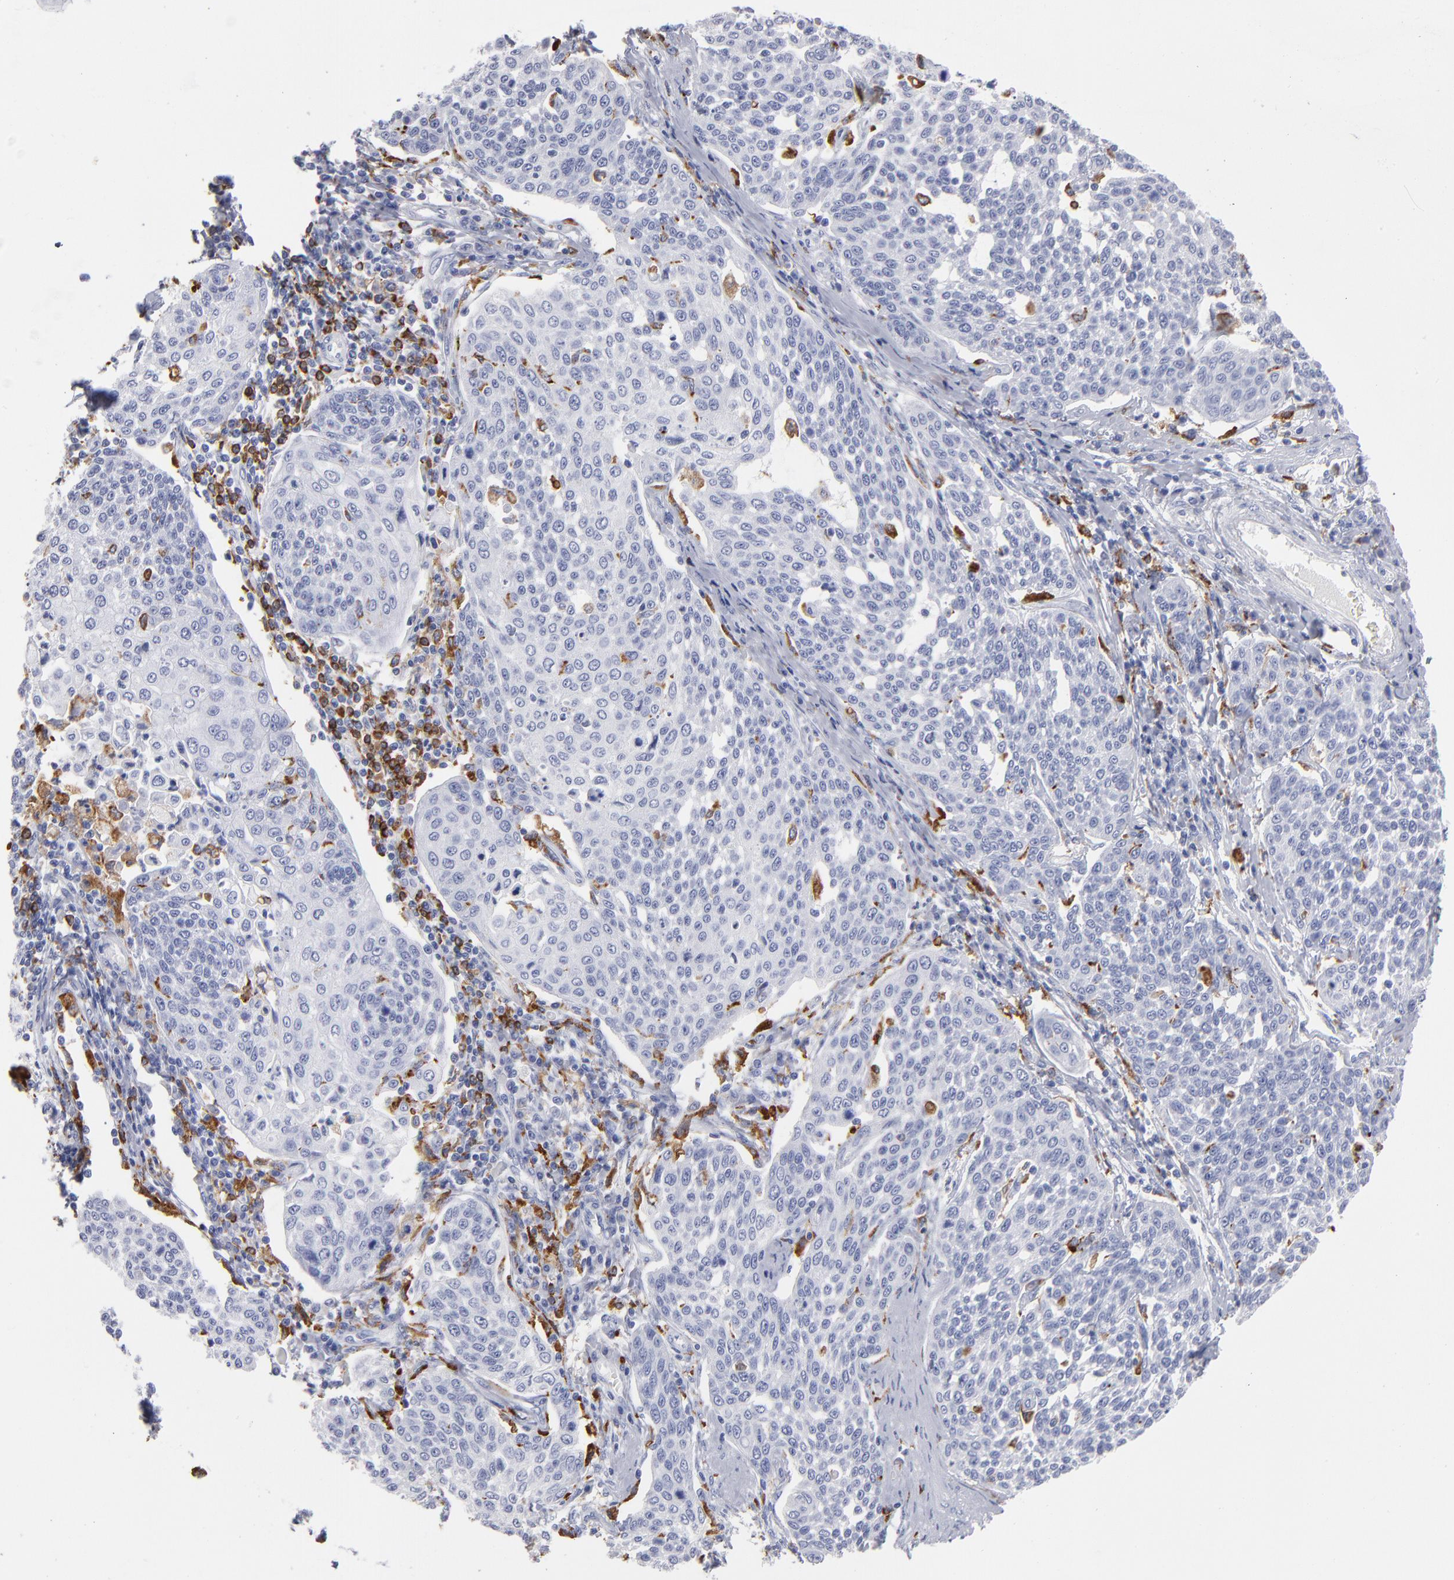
{"staining": {"intensity": "negative", "quantity": "none", "location": "none"}, "tissue": "cervical cancer", "cell_type": "Tumor cells", "image_type": "cancer", "snomed": [{"axis": "morphology", "description": "Squamous cell carcinoma, NOS"}, {"axis": "topography", "description": "Cervix"}], "caption": "A histopathology image of human squamous cell carcinoma (cervical) is negative for staining in tumor cells.", "gene": "CD180", "patient": {"sex": "female", "age": 34}}